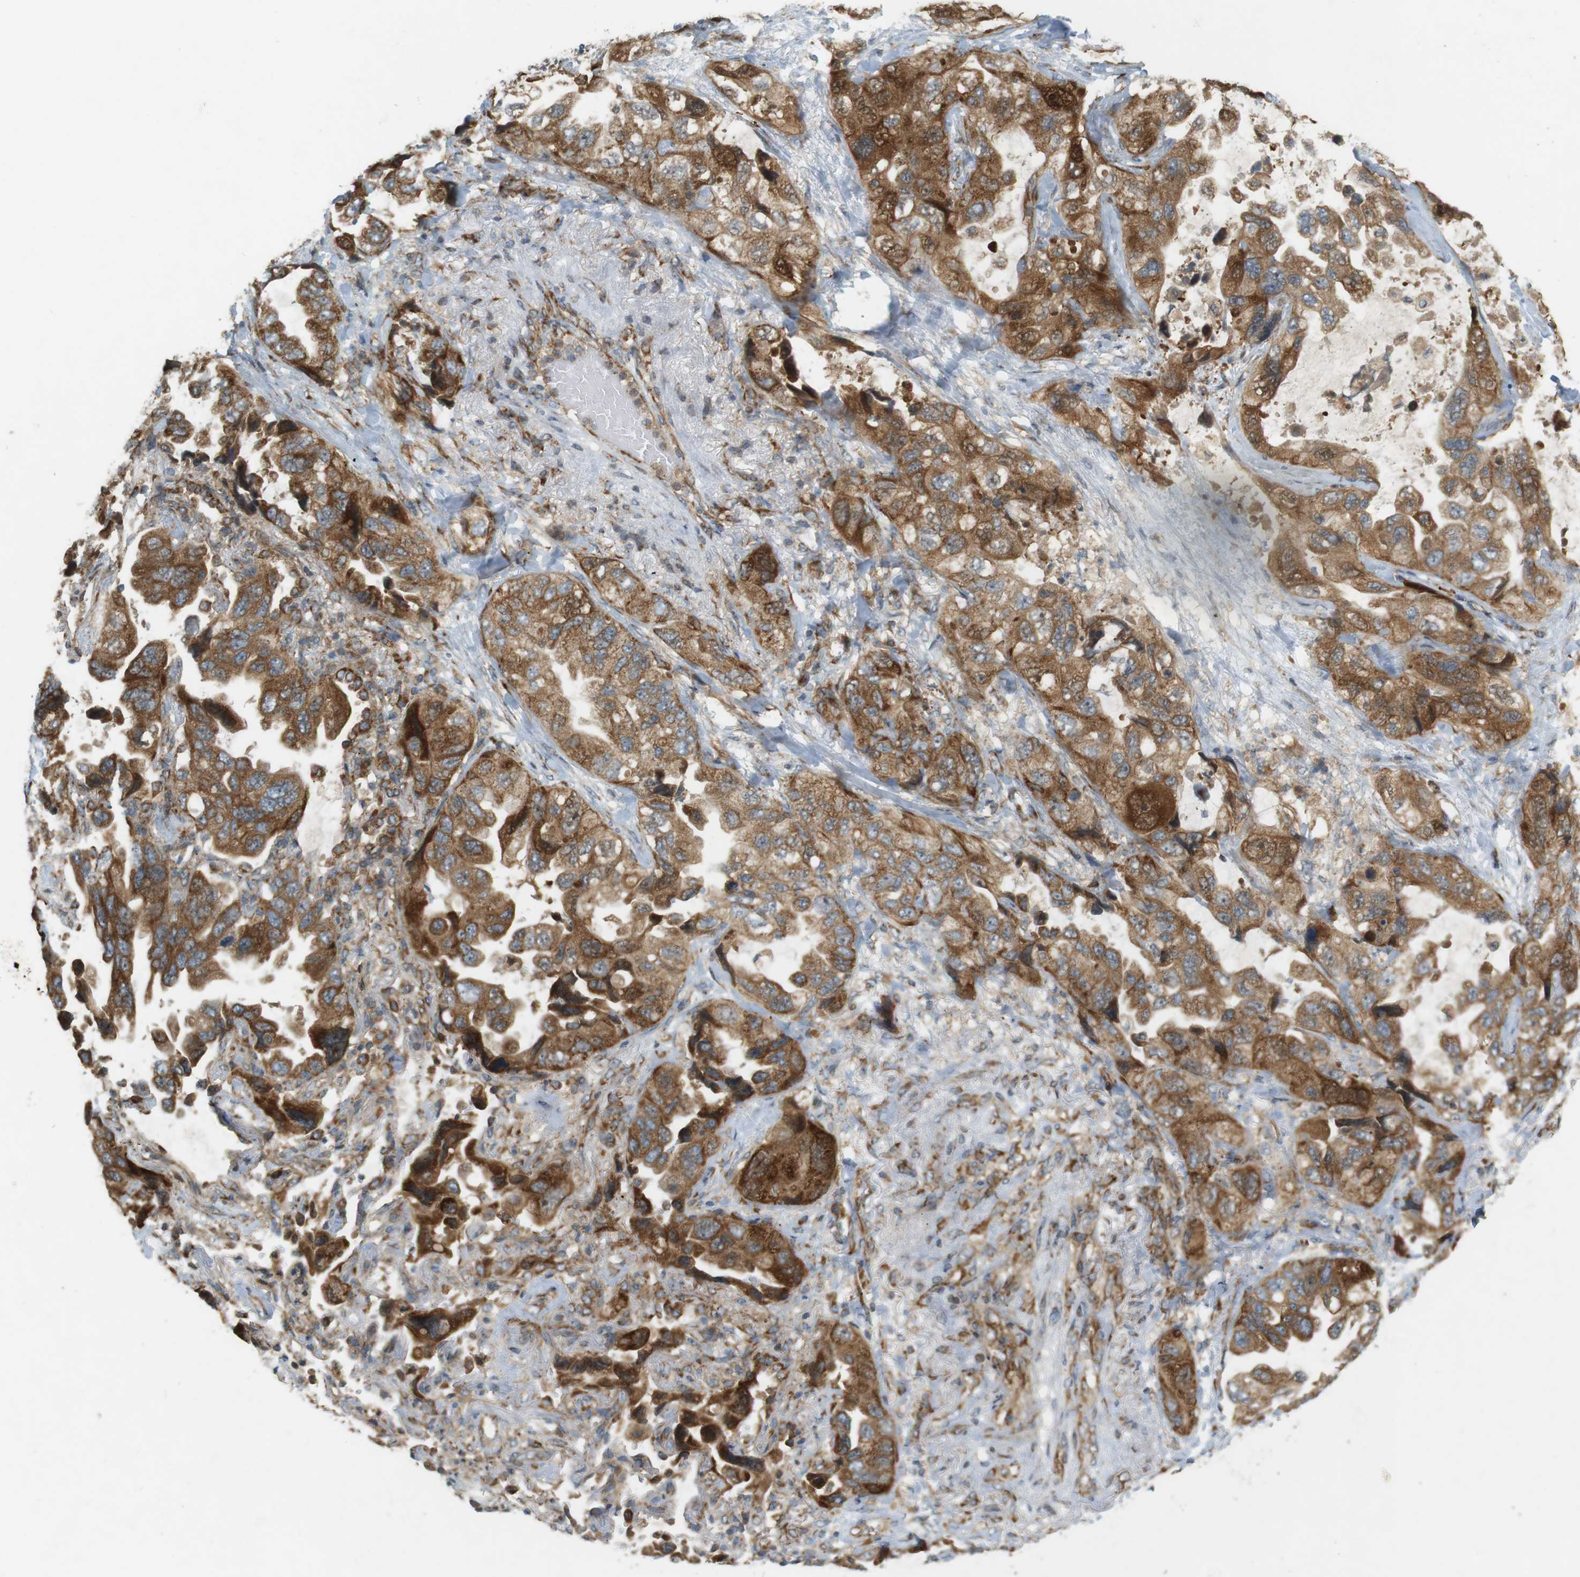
{"staining": {"intensity": "moderate", "quantity": ">75%", "location": "cytoplasmic/membranous,nuclear"}, "tissue": "lung cancer", "cell_type": "Tumor cells", "image_type": "cancer", "snomed": [{"axis": "morphology", "description": "Squamous cell carcinoma, NOS"}, {"axis": "topography", "description": "Lung"}], "caption": "There is medium levels of moderate cytoplasmic/membranous and nuclear staining in tumor cells of squamous cell carcinoma (lung), as demonstrated by immunohistochemical staining (brown color).", "gene": "SLC41A1", "patient": {"sex": "female", "age": 73}}